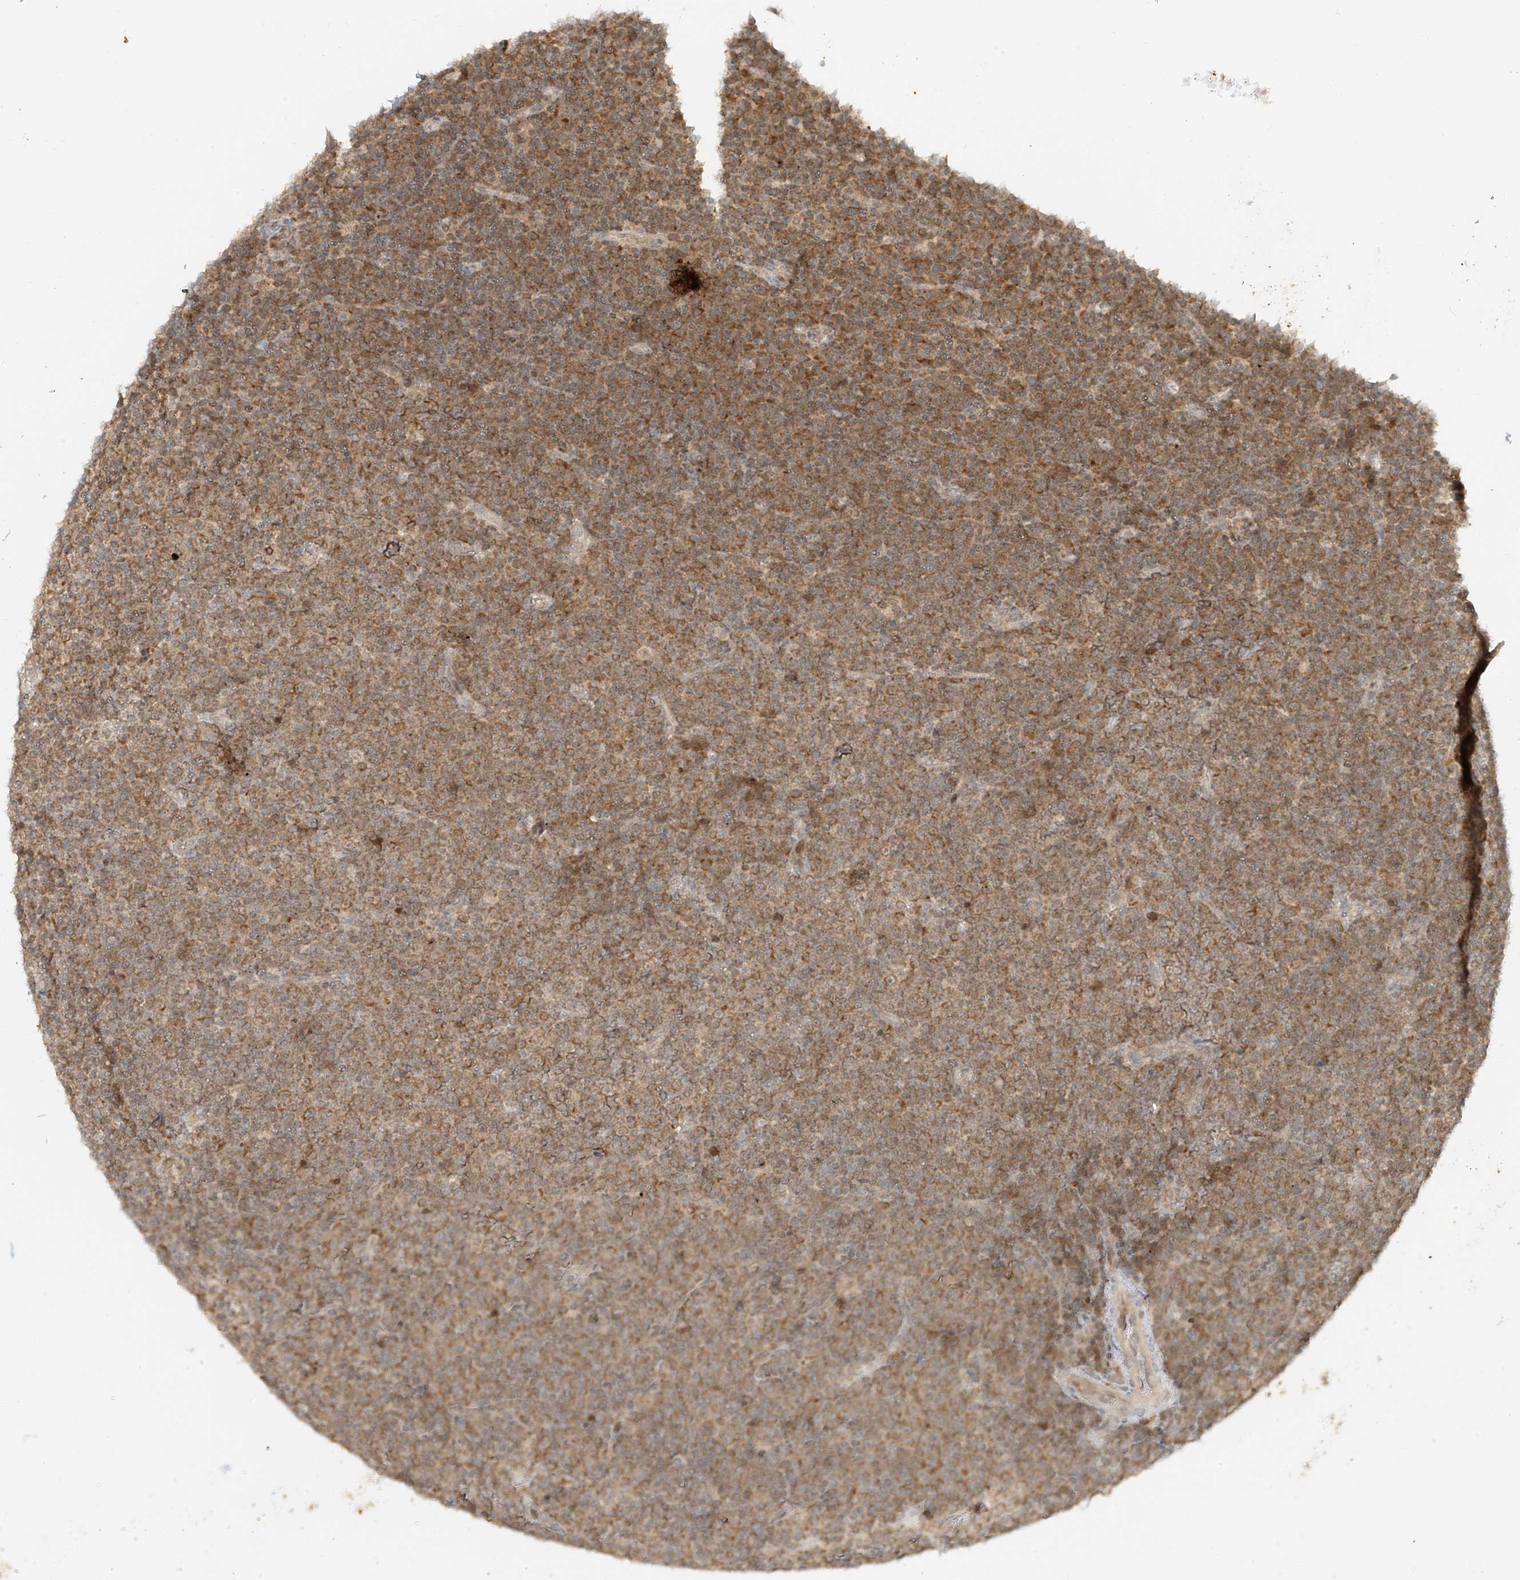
{"staining": {"intensity": "moderate", "quantity": ">75%", "location": "cytoplasmic/membranous"}, "tissue": "lymphoma", "cell_type": "Tumor cells", "image_type": "cancer", "snomed": [{"axis": "morphology", "description": "Malignant lymphoma, non-Hodgkin's type, Low grade"}, {"axis": "topography", "description": "Lymph node"}], "caption": "This image demonstrates lymphoma stained with immunohistochemistry to label a protein in brown. The cytoplasmic/membranous of tumor cells show moderate positivity for the protein. Nuclei are counter-stained blue.", "gene": "MIPEP", "patient": {"sex": "female", "age": 67}}